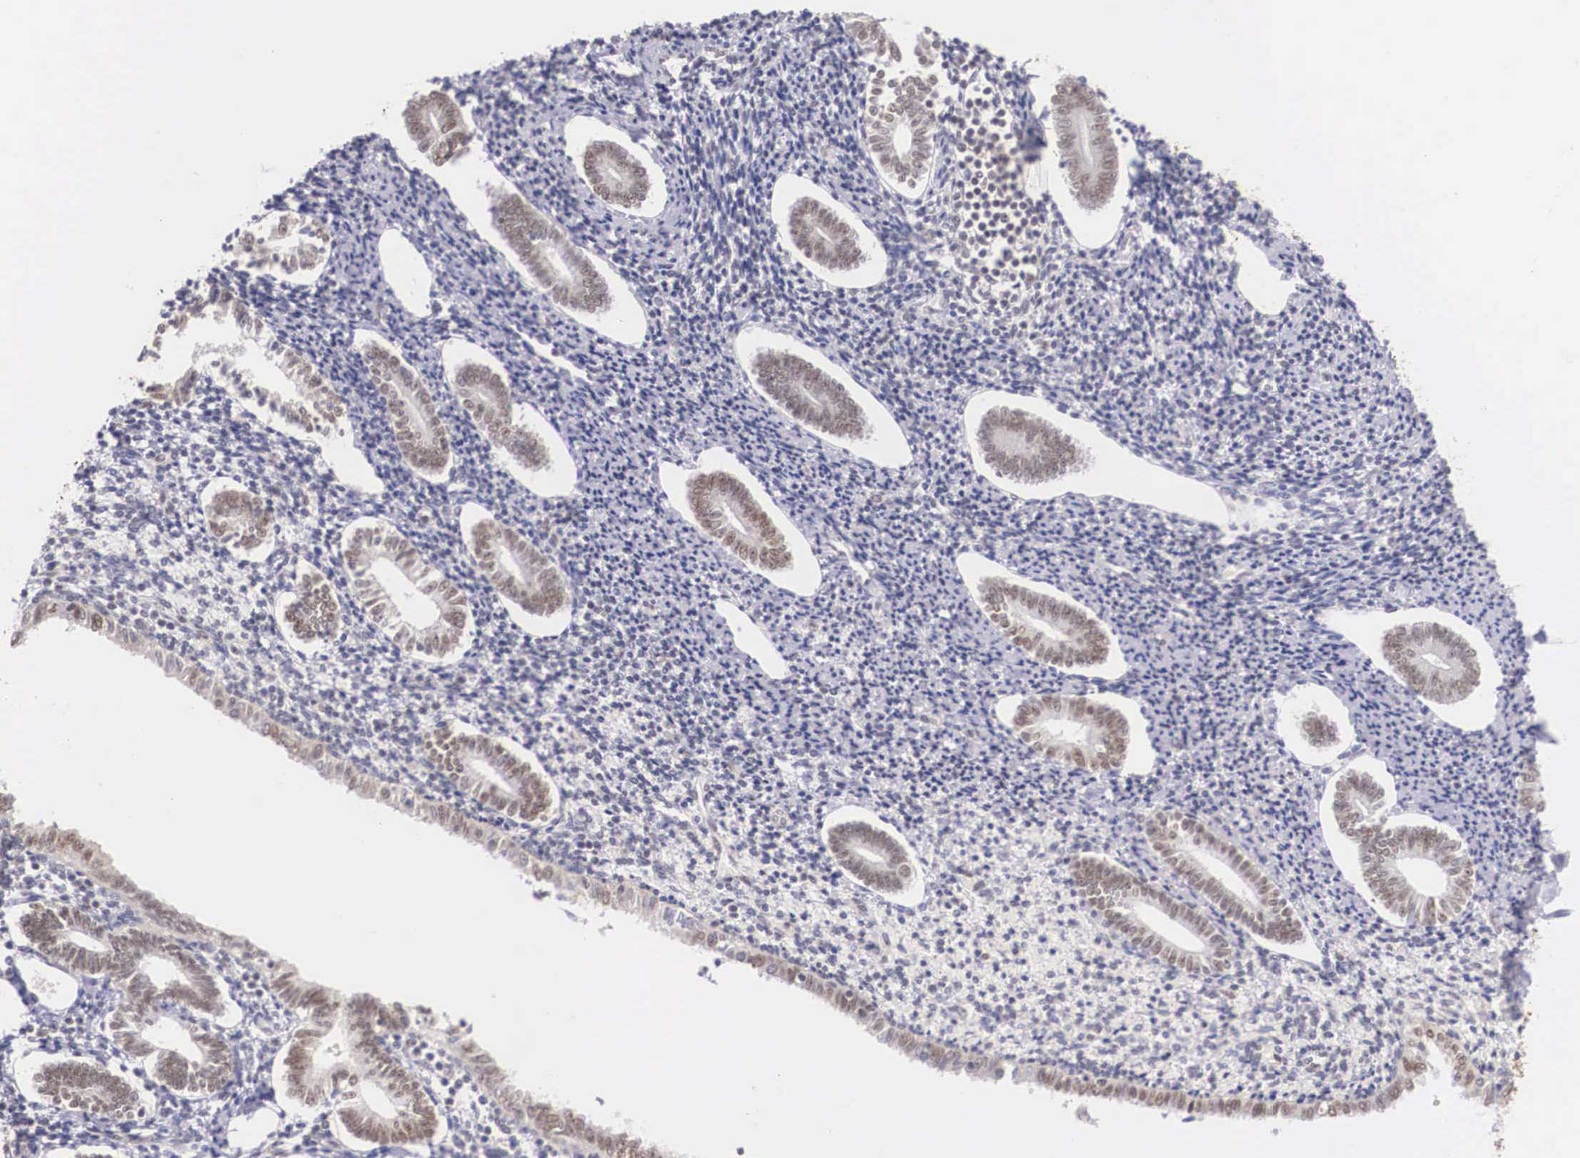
{"staining": {"intensity": "negative", "quantity": "none", "location": "none"}, "tissue": "endometrium", "cell_type": "Cells in endometrial stroma", "image_type": "normal", "snomed": [{"axis": "morphology", "description": "Normal tissue, NOS"}, {"axis": "topography", "description": "Endometrium"}], "caption": "DAB immunohistochemical staining of normal human endometrium reveals no significant expression in cells in endometrial stroma.", "gene": "ZNF275", "patient": {"sex": "female", "age": 52}}